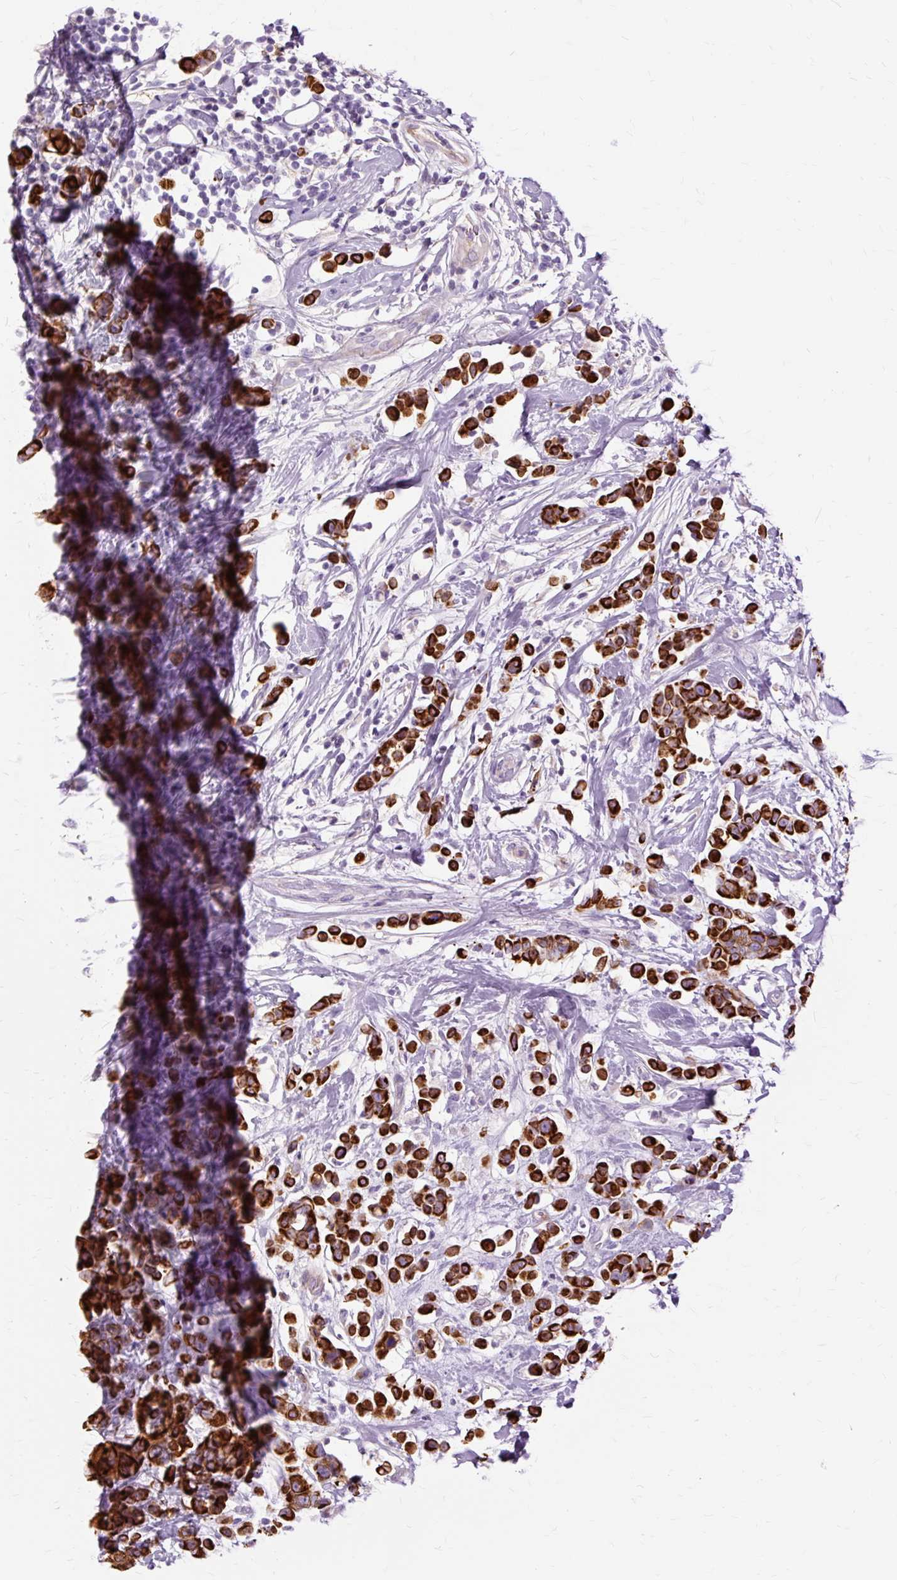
{"staining": {"intensity": "strong", "quantity": ">75%", "location": "cytoplasmic/membranous"}, "tissue": "breast cancer", "cell_type": "Tumor cells", "image_type": "cancer", "snomed": [{"axis": "morphology", "description": "Duct carcinoma"}, {"axis": "topography", "description": "Breast"}], "caption": "High-magnification brightfield microscopy of intraductal carcinoma (breast) stained with DAB (brown) and counterstained with hematoxylin (blue). tumor cells exhibit strong cytoplasmic/membranous staining is seen in about>75% of cells.", "gene": "DCTN4", "patient": {"sex": "female", "age": 27}}